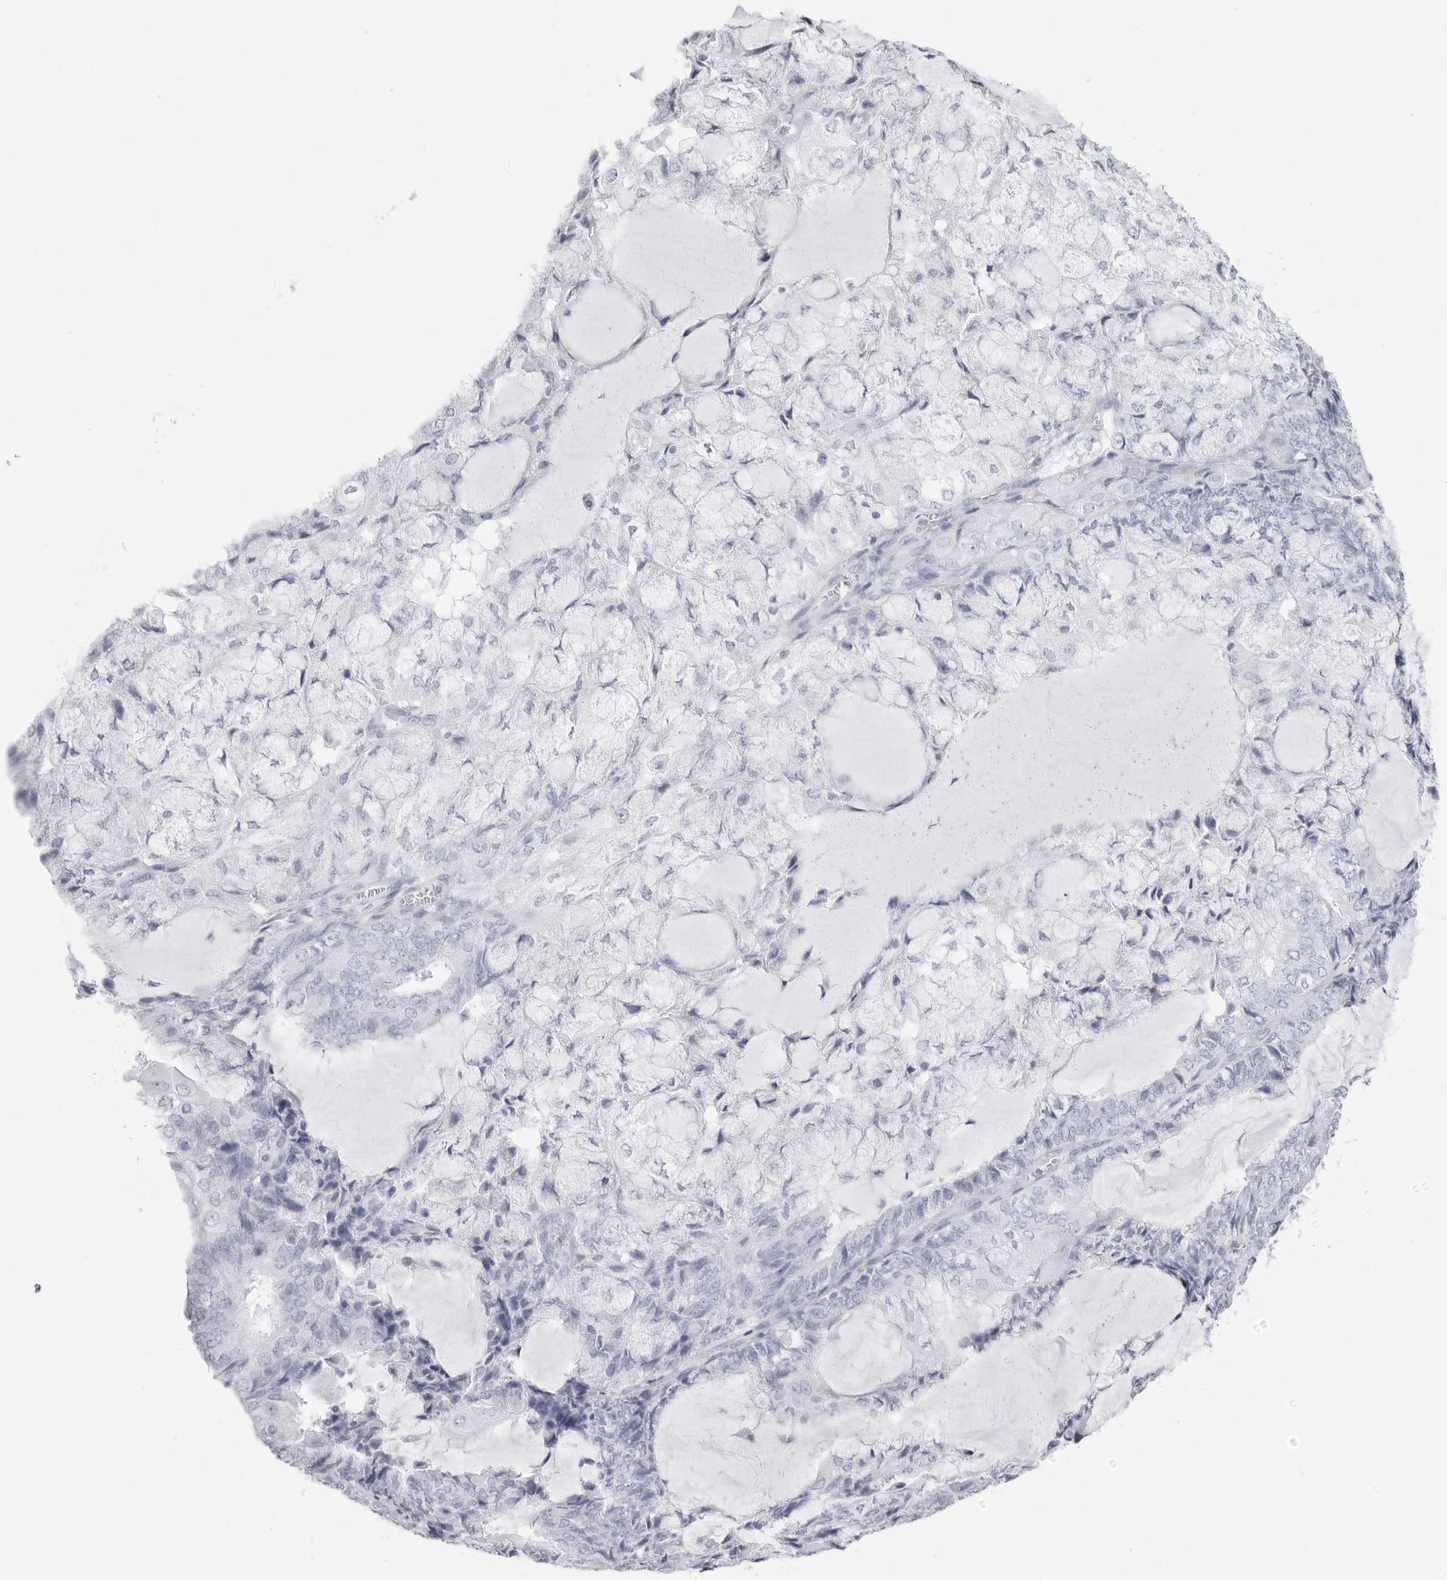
{"staining": {"intensity": "negative", "quantity": "none", "location": "none"}, "tissue": "endometrial cancer", "cell_type": "Tumor cells", "image_type": "cancer", "snomed": [{"axis": "morphology", "description": "Adenocarcinoma, NOS"}, {"axis": "topography", "description": "Endometrium"}], "caption": "Immunohistochemistry (IHC) micrograph of neoplastic tissue: human endometrial cancer stained with DAB (3,3'-diaminobenzidine) reveals no significant protein positivity in tumor cells. The staining is performed using DAB (3,3'-diaminobenzidine) brown chromogen with nuclei counter-stained in using hematoxylin.", "gene": "CST2", "patient": {"sex": "female", "age": 81}}